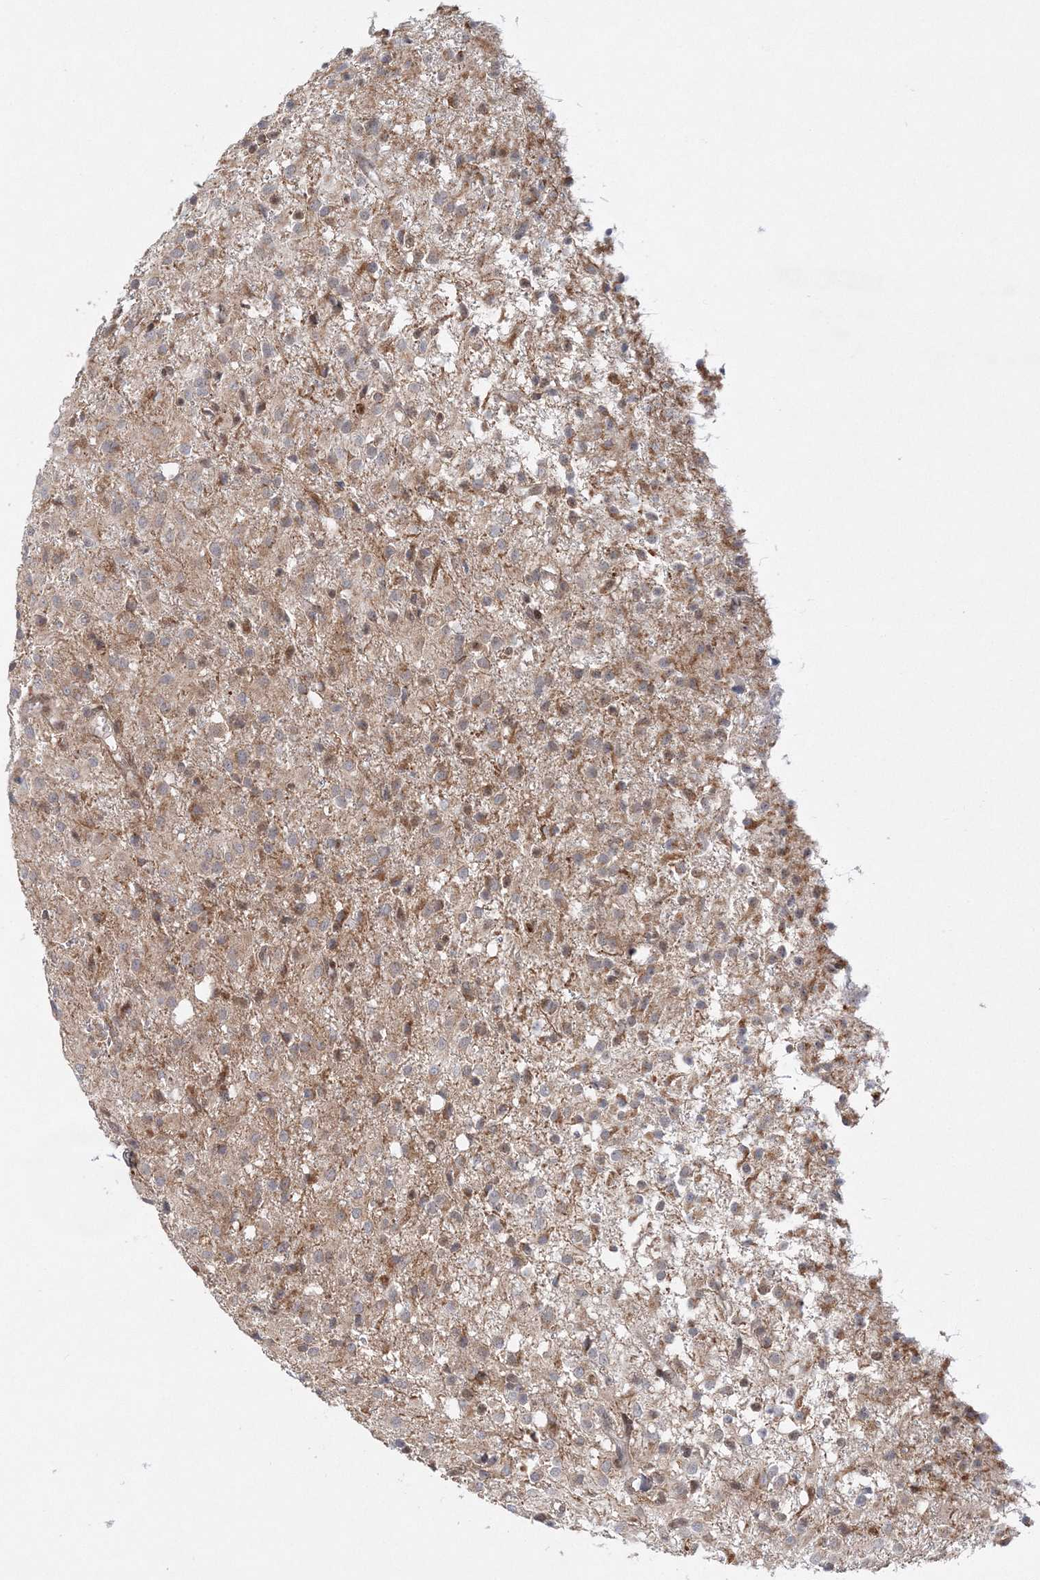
{"staining": {"intensity": "moderate", "quantity": "25%-75%", "location": "cytoplasmic/membranous"}, "tissue": "glioma", "cell_type": "Tumor cells", "image_type": "cancer", "snomed": [{"axis": "morphology", "description": "Glioma, malignant, High grade"}, {"axis": "topography", "description": "Brain"}], "caption": "Glioma stained with a brown dye reveals moderate cytoplasmic/membranous positive positivity in approximately 25%-75% of tumor cells.", "gene": "RAB11FIP2", "patient": {"sex": "female", "age": 59}}